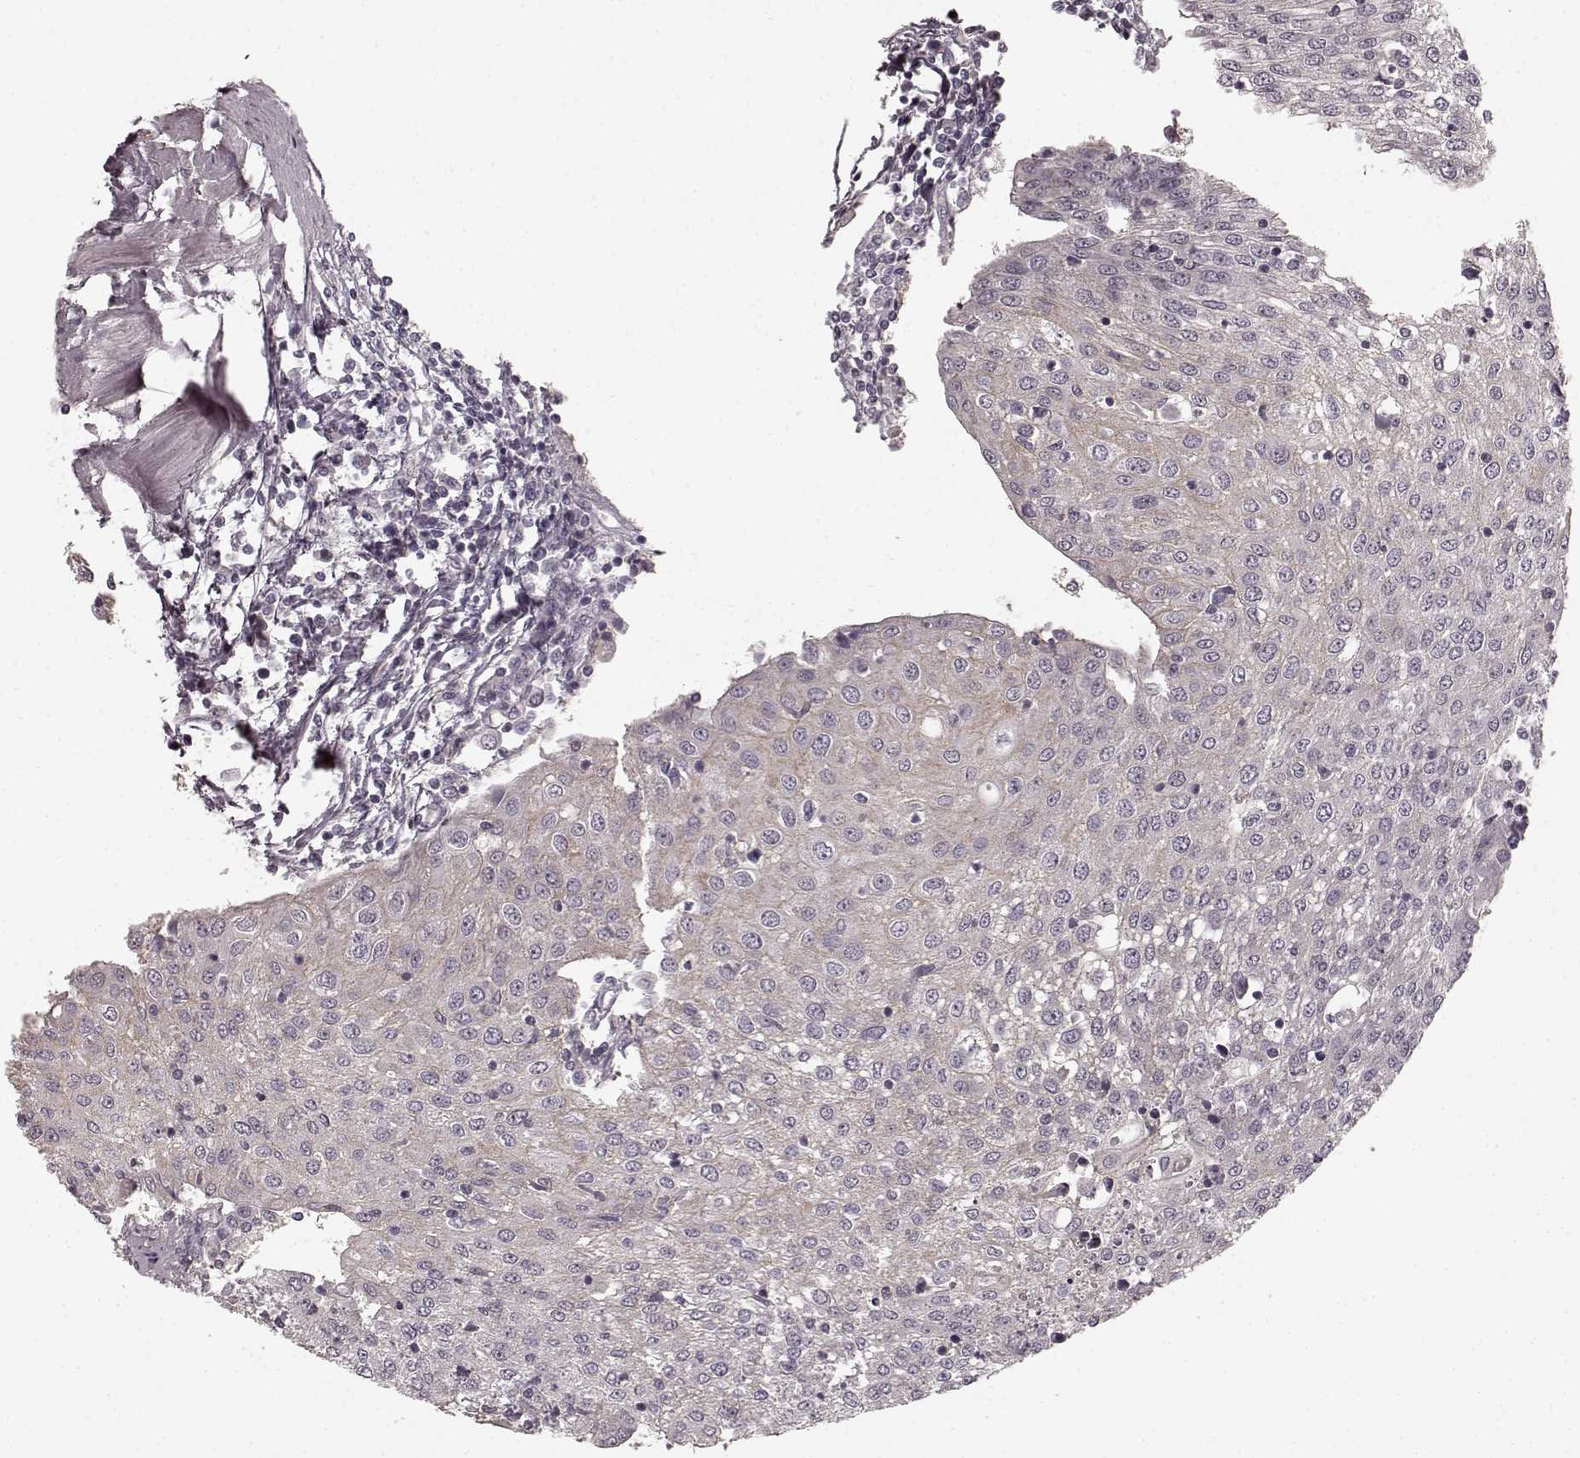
{"staining": {"intensity": "negative", "quantity": "none", "location": "none"}, "tissue": "urothelial cancer", "cell_type": "Tumor cells", "image_type": "cancer", "snomed": [{"axis": "morphology", "description": "Urothelial carcinoma, High grade"}, {"axis": "topography", "description": "Urinary bladder"}], "caption": "Immunohistochemical staining of human urothelial cancer reveals no significant positivity in tumor cells.", "gene": "PRKCE", "patient": {"sex": "female", "age": 85}}